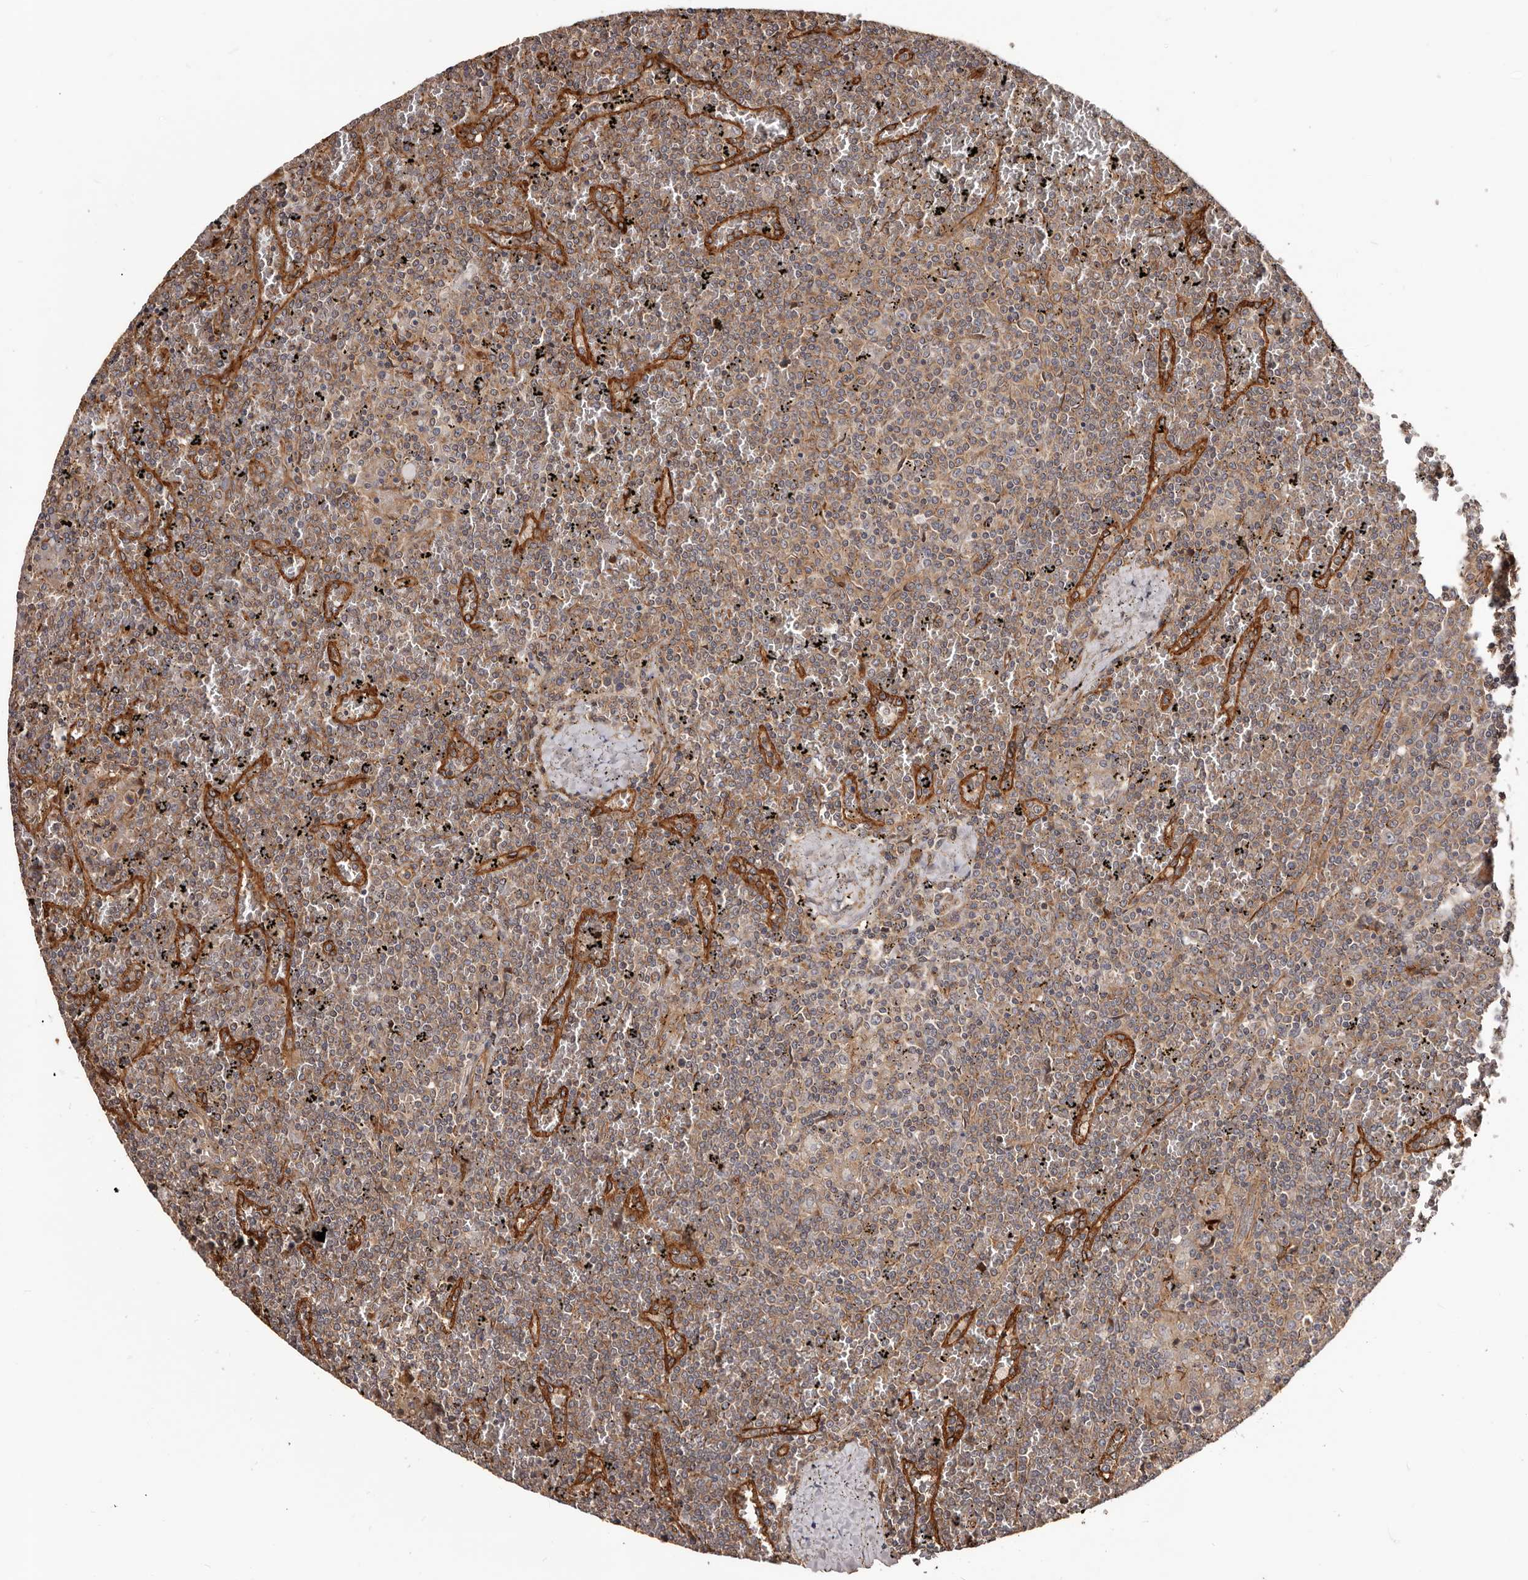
{"staining": {"intensity": "weak", "quantity": ">75%", "location": "cytoplasmic/membranous"}, "tissue": "lymphoma", "cell_type": "Tumor cells", "image_type": "cancer", "snomed": [{"axis": "morphology", "description": "Malignant lymphoma, non-Hodgkin's type, Low grade"}, {"axis": "topography", "description": "Spleen"}], "caption": "Protein analysis of lymphoma tissue demonstrates weak cytoplasmic/membranous positivity in about >75% of tumor cells.", "gene": "GTPBP1", "patient": {"sex": "female", "age": 19}}